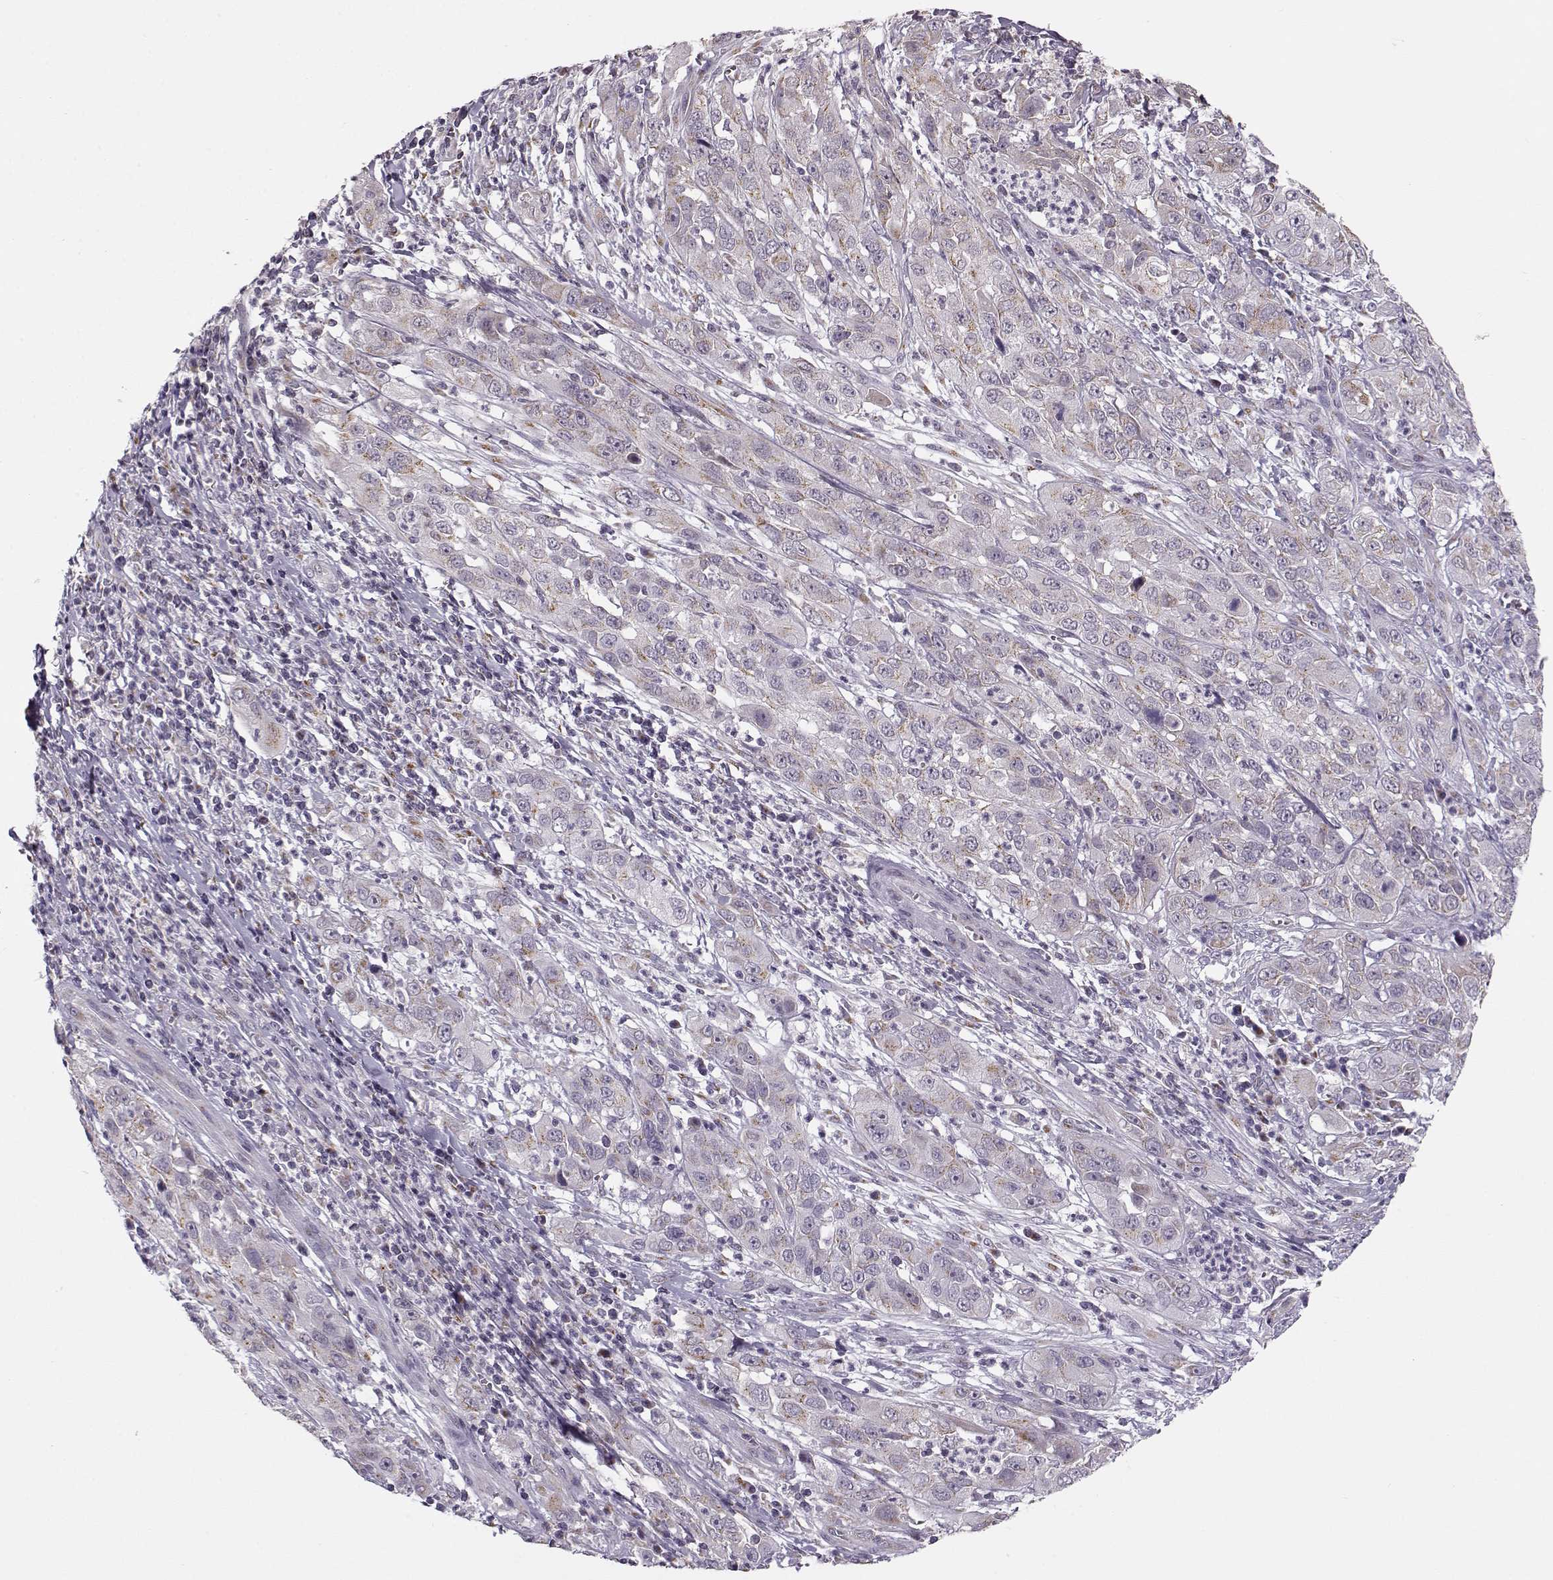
{"staining": {"intensity": "weak", "quantity": "25%-75%", "location": "cytoplasmic/membranous"}, "tissue": "cervical cancer", "cell_type": "Tumor cells", "image_type": "cancer", "snomed": [{"axis": "morphology", "description": "Squamous cell carcinoma, NOS"}, {"axis": "topography", "description": "Cervix"}], "caption": "Immunohistochemical staining of cervical cancer (squamous cell carcinoma) demonstrates low levels of weak cytoplasmic/membranous expression in about 25%-75% of tumor cells. The staining is performed using DAB brown chromogen to label protein expression. The nuclei are counter-stained blue using hematoxylin.", "gene": "SLC4A5", "patient": {"sex": "female", "age": 32}}